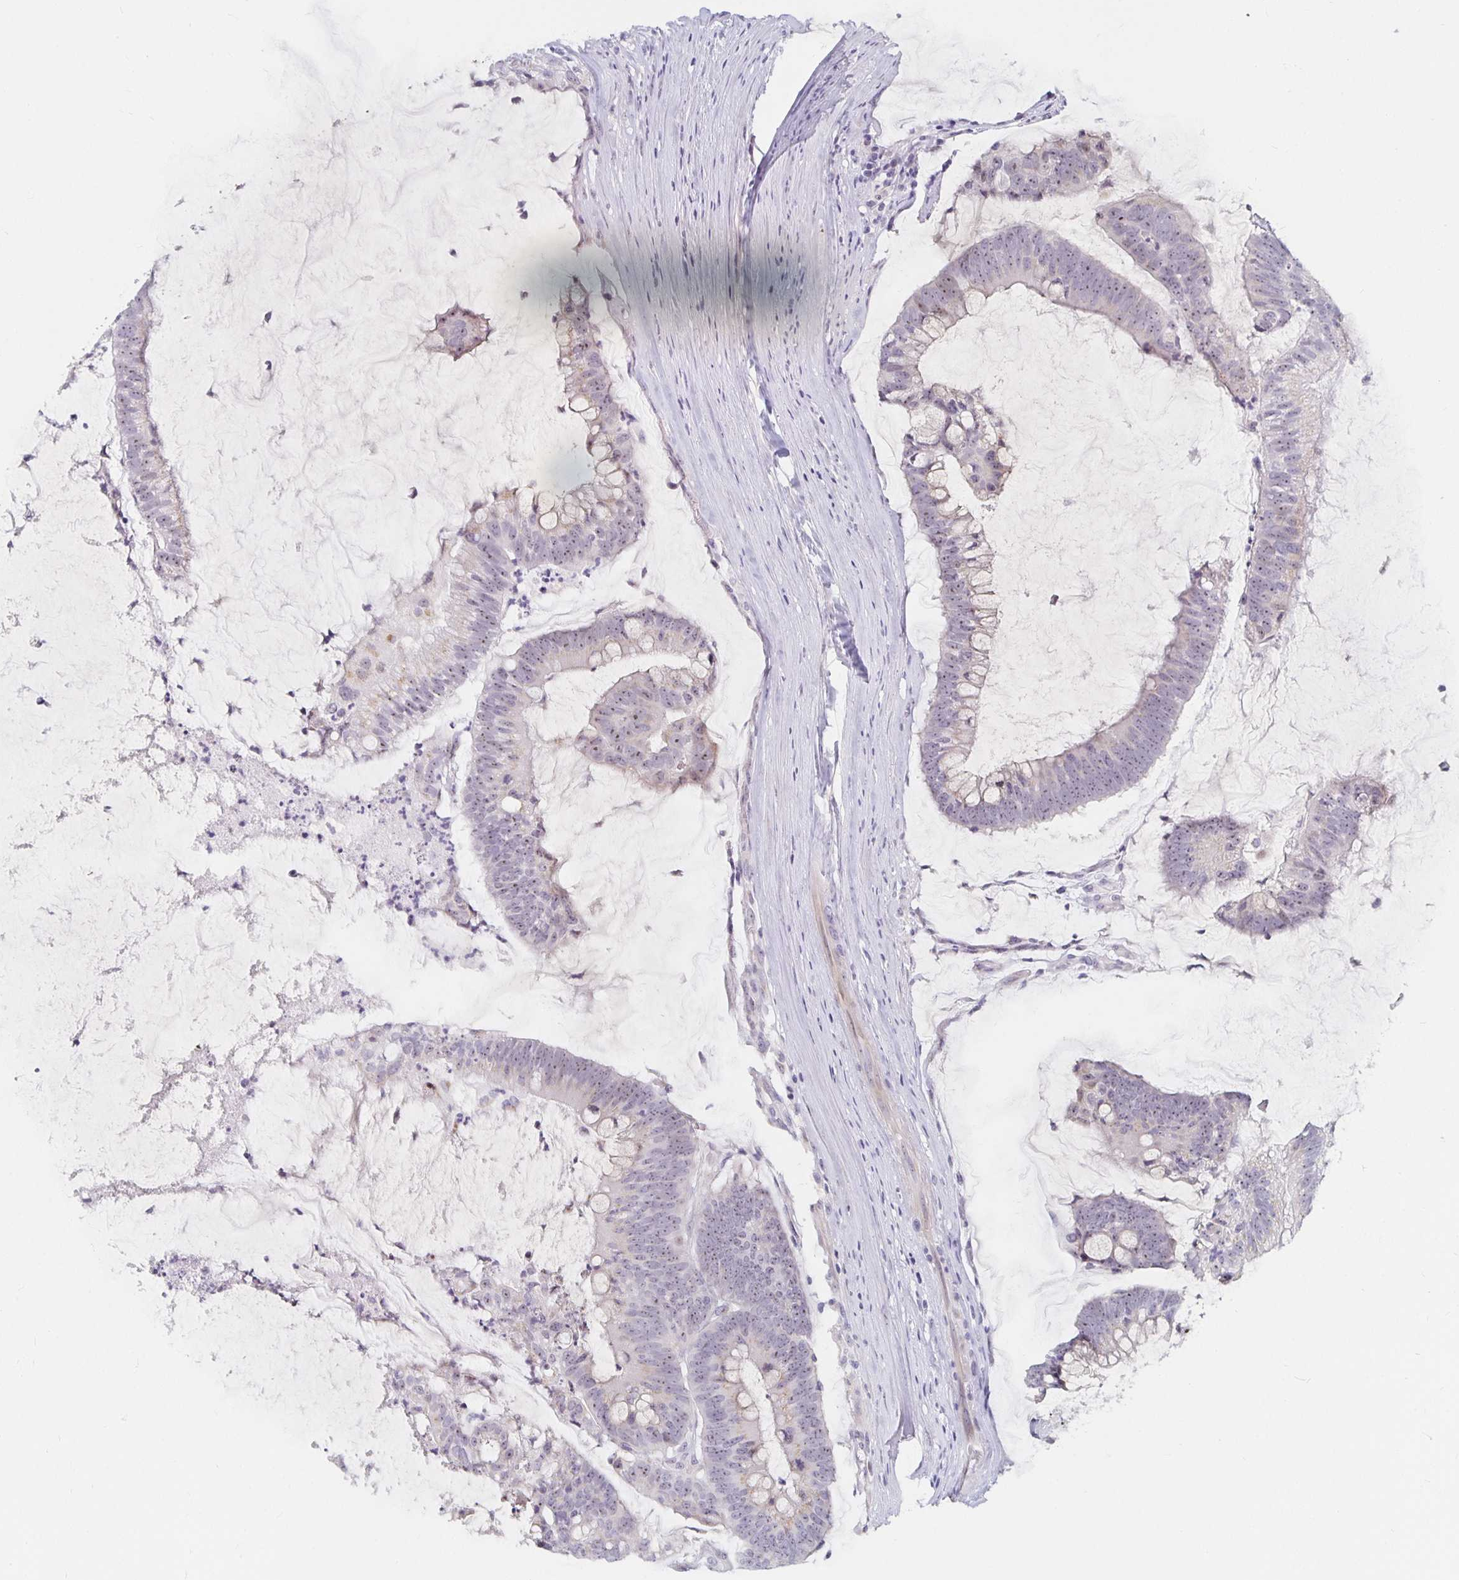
{"staining": {"intensity": "weak", "quantity": ">75%", "location": "nuclear"}, "tissue": "colorectal cancer", "cell_type": "Tumor cells", "image_type": "cancer", "snomed": [{"axis": "morphology", "description": "Adenocarcinoma, NOS"}, {"axis": "topography", "description": "Colon"}], "caption": "About >75% of tumor cells in colorectal cancer exhibit weak nuclear protein positivity as visualized by brown immunohistochemical staining.", "gene": "NUP85", "patient": {"sex": "male", "age": 62}}